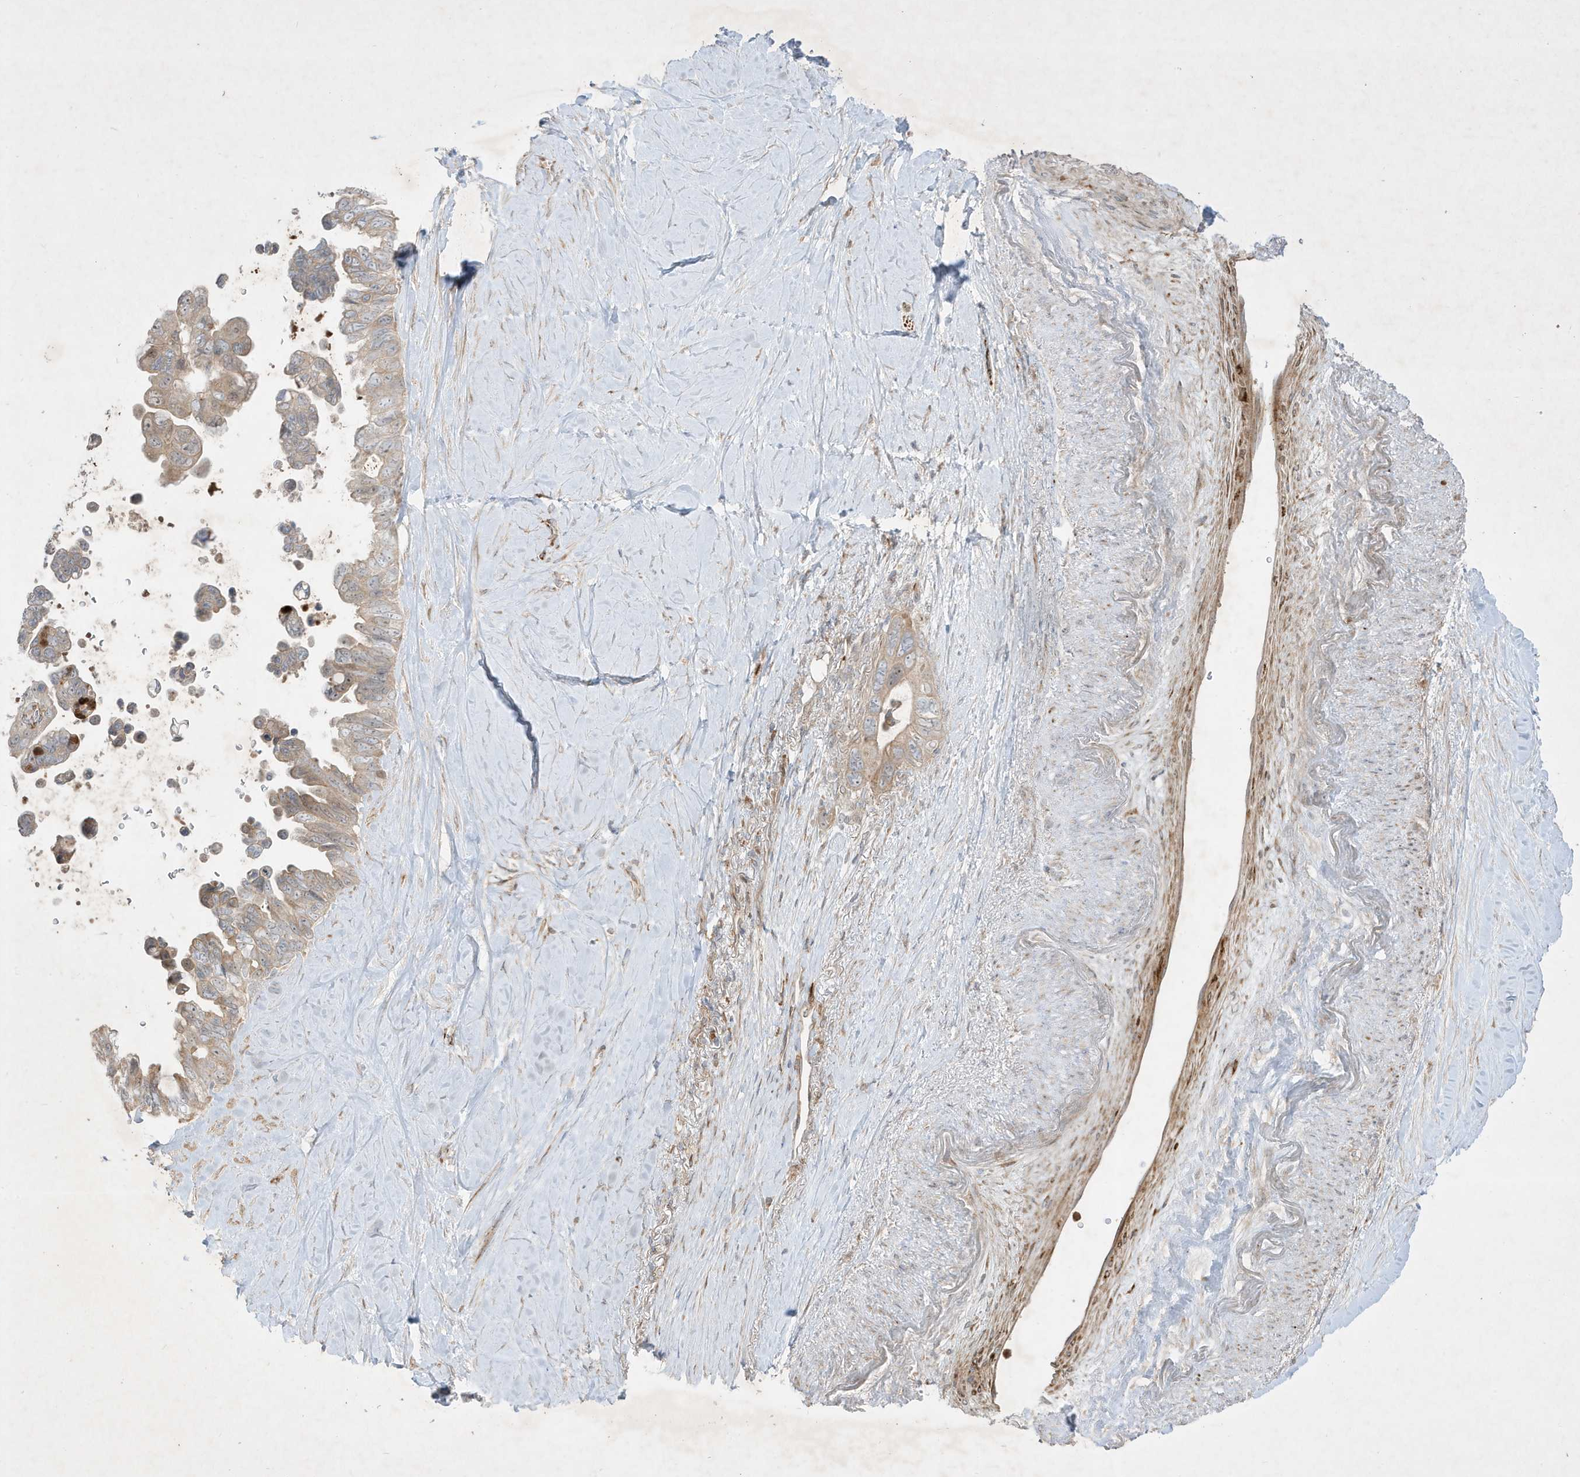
{"staining": {"intensity": "weak", "quantity": "25%-75%", "location": "cytoplasmic/membranous"}, "tissue": "pancreatic cancer", "cell_type": "Tumor cells", "image_type": "cancer", "snomed": [{"axis": "morphology", "description": "Adenocarcinoma, NOS"}, {"axis": "topography", "description": "Pancreas"}], "caption": "Weak cytoplasmic/membranous protein positivity is appreciated in approximately 25%-75% of tumor cells in pancreatic adenocarcinoma. (brown staining indicates protein expression, while blue staining denotes nuclei).", "gene": "IFT57", "patient": {"sex": "female", "age": 72}}